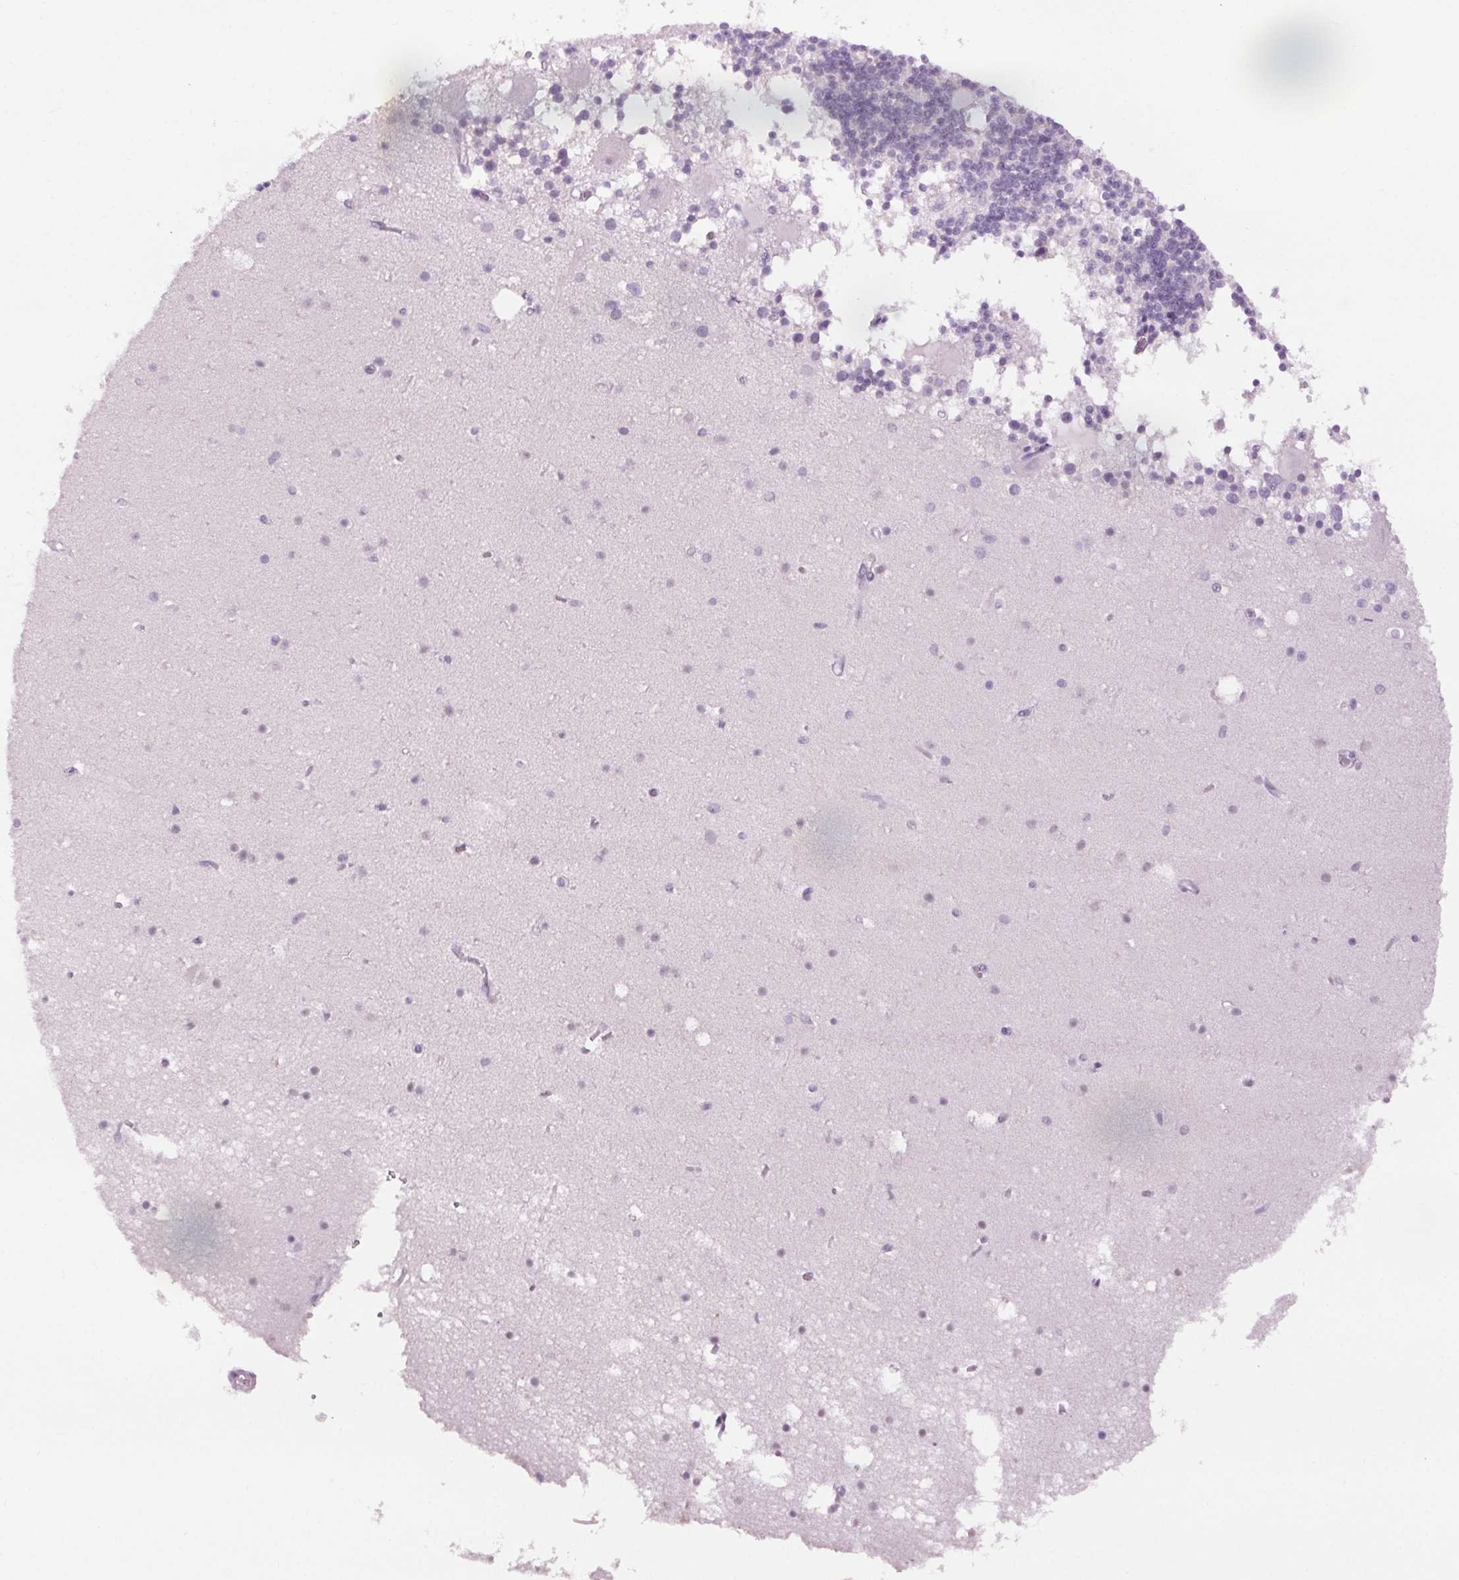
{"staining": {"intensity": "negative", "quantity": "none", "location": "none"}, "tissue": "cerebellum", "cell_type": "Cells in granular layer", "image_type": "normal", "snomed": [{"axis": "morphology", "description": "Normal tissue, NOS"}, {"axis": "topography", "description": "Cerebellum"}], "caption": "A high-resolution photomicrograph shows IHC staining of normal cerebellum, which demonstrates no significant expression in cells in granular layer. (DAB (3,3'-diaminobenzidine) IHC visualized using brightfield microscopy, high magnification).", "gene": "SLC6A19", "patient": {"sex": "male", "age": 70}}